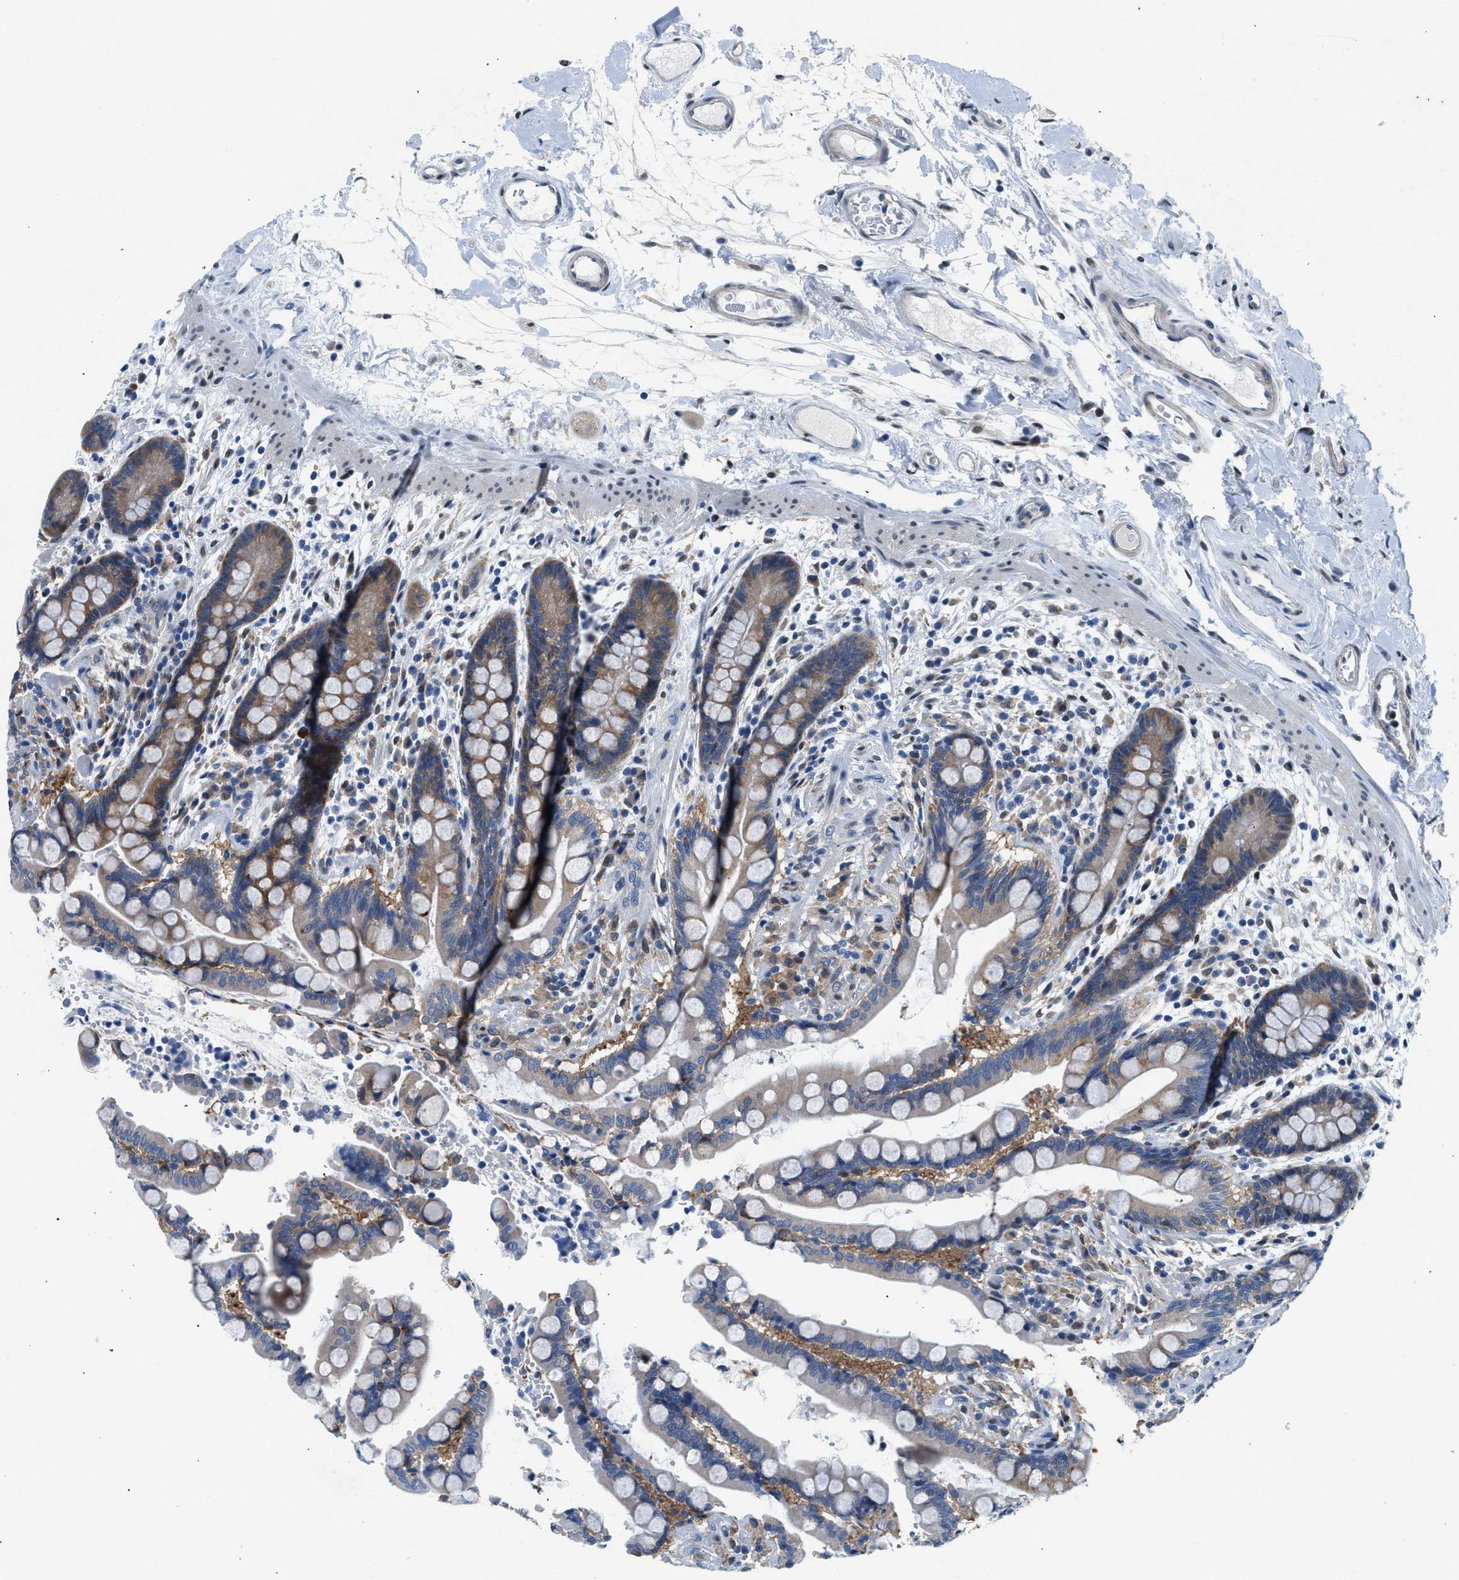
{"staining": {"intensity": "negative", "quantity": "none", "location": "none"}, "tissue": "colon", "cell_type": "Endothelial cells", "image_type": "normal", "snomed": [{"axis": "morphology", "description": "Normal tissue, NOS"}, {"axis": "topography", "description": "Colon"}], "caption": "This is a histopathology image of IHC staining of benign colon, which shows no staining in endothelial cells. The staining is performed using DAB brown chromogen with nuclei counter-stained in using hematoxylin.", "gene": "COPS2", "patient": {"sex": "male", "age": 73}}